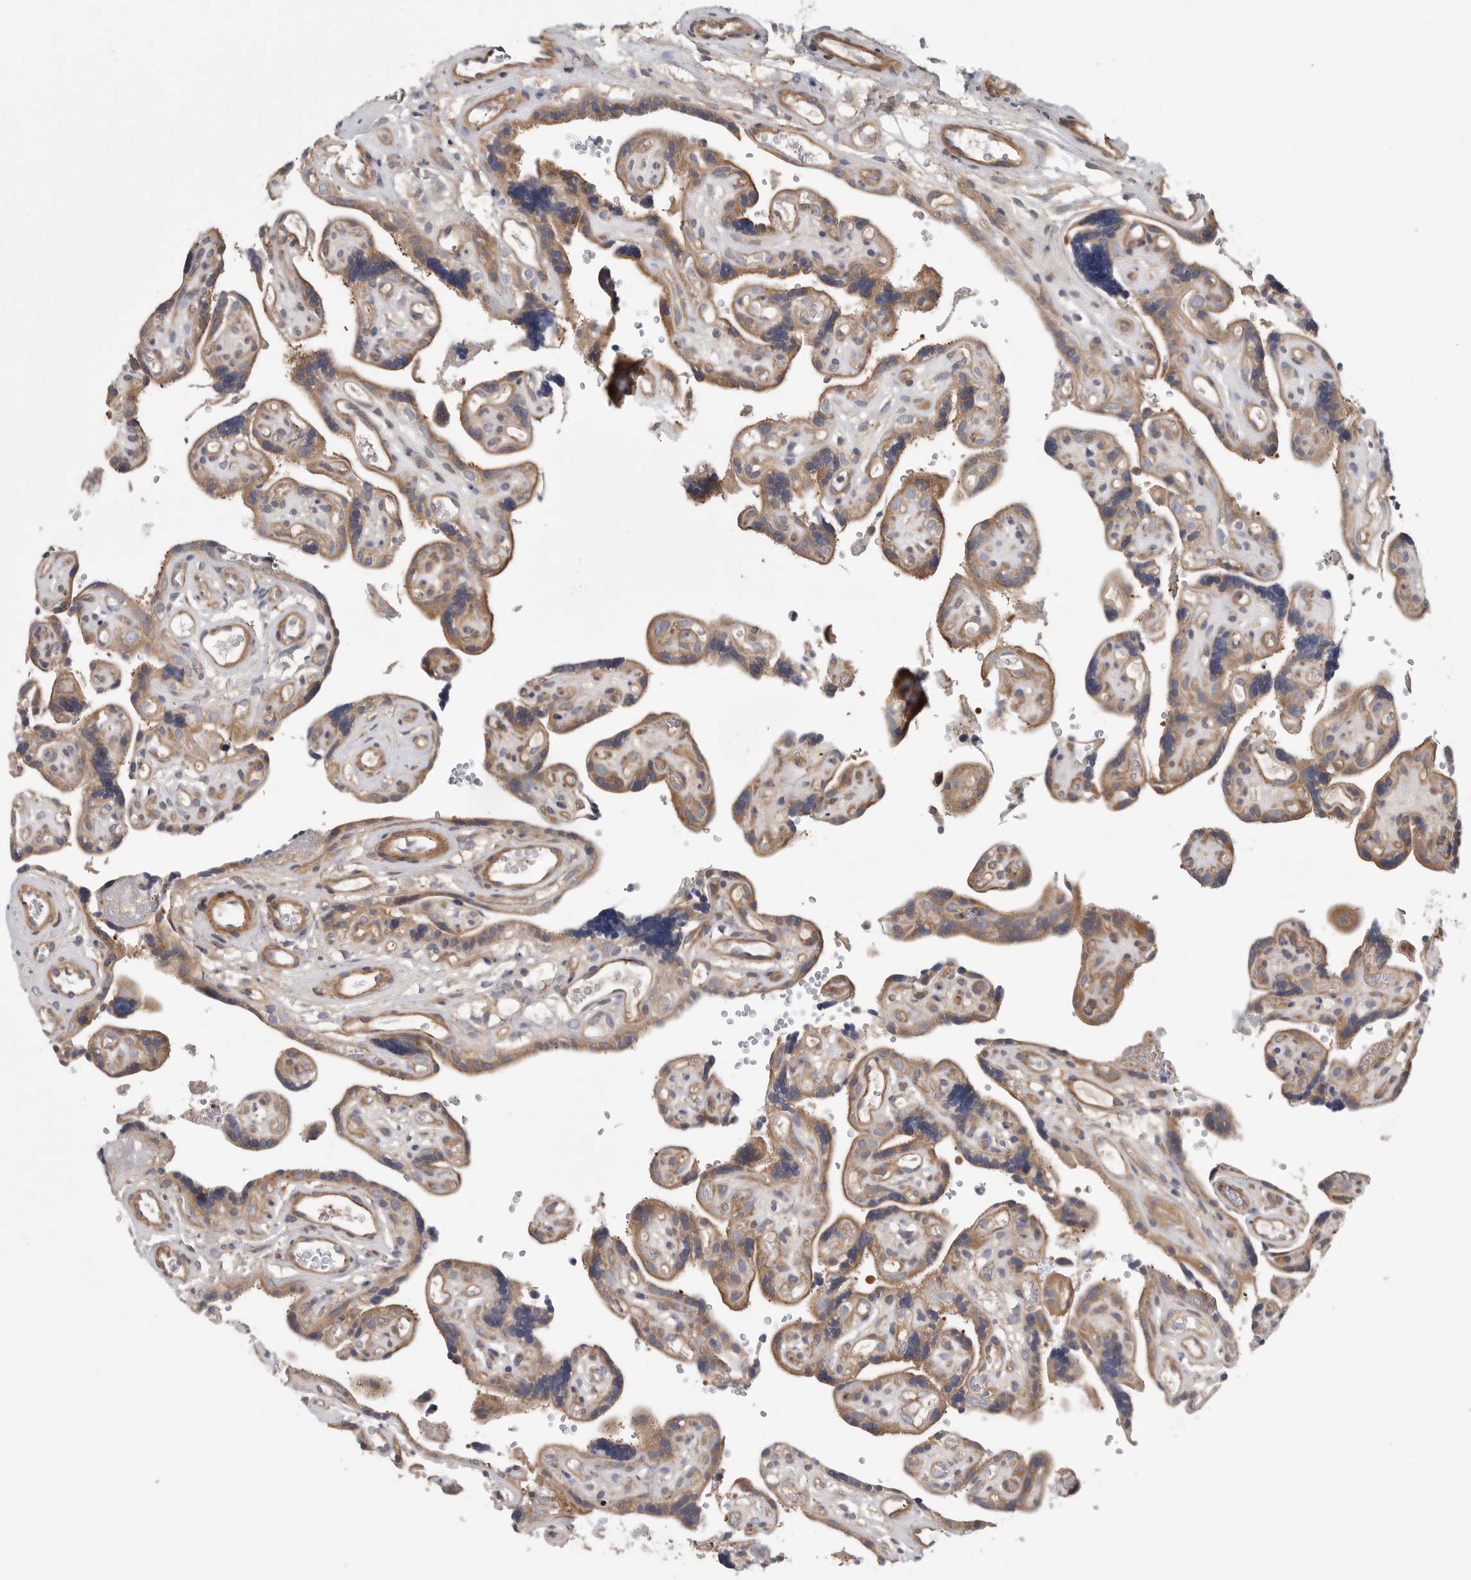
{"staining": {"intensity": "moderate", "quantity": ">75%", "location": "cytoplasmic/membranous"}, "tissue": "placenta", "cell_type": "Decidual cells", "image_type": "normal", "snomed": [{"axis": "morphology", "description": "Normal tissue, NOS"}, {"axis": "topography", "description": "Placenta"}], "caption": "A high-resolution photomicrograph shows IHC staining of normal placenta, which shows moderate cytoplasmic/membranous positivity in about >75% of decidual cells. (Stains: DAB (3,3'-diaminobenzidine) in brown, nuclei in blue, Microscopy: brightfield microscopy at high magnification).", "gene": "OXR1", "patient": {"sex": "female", "age": 30}}